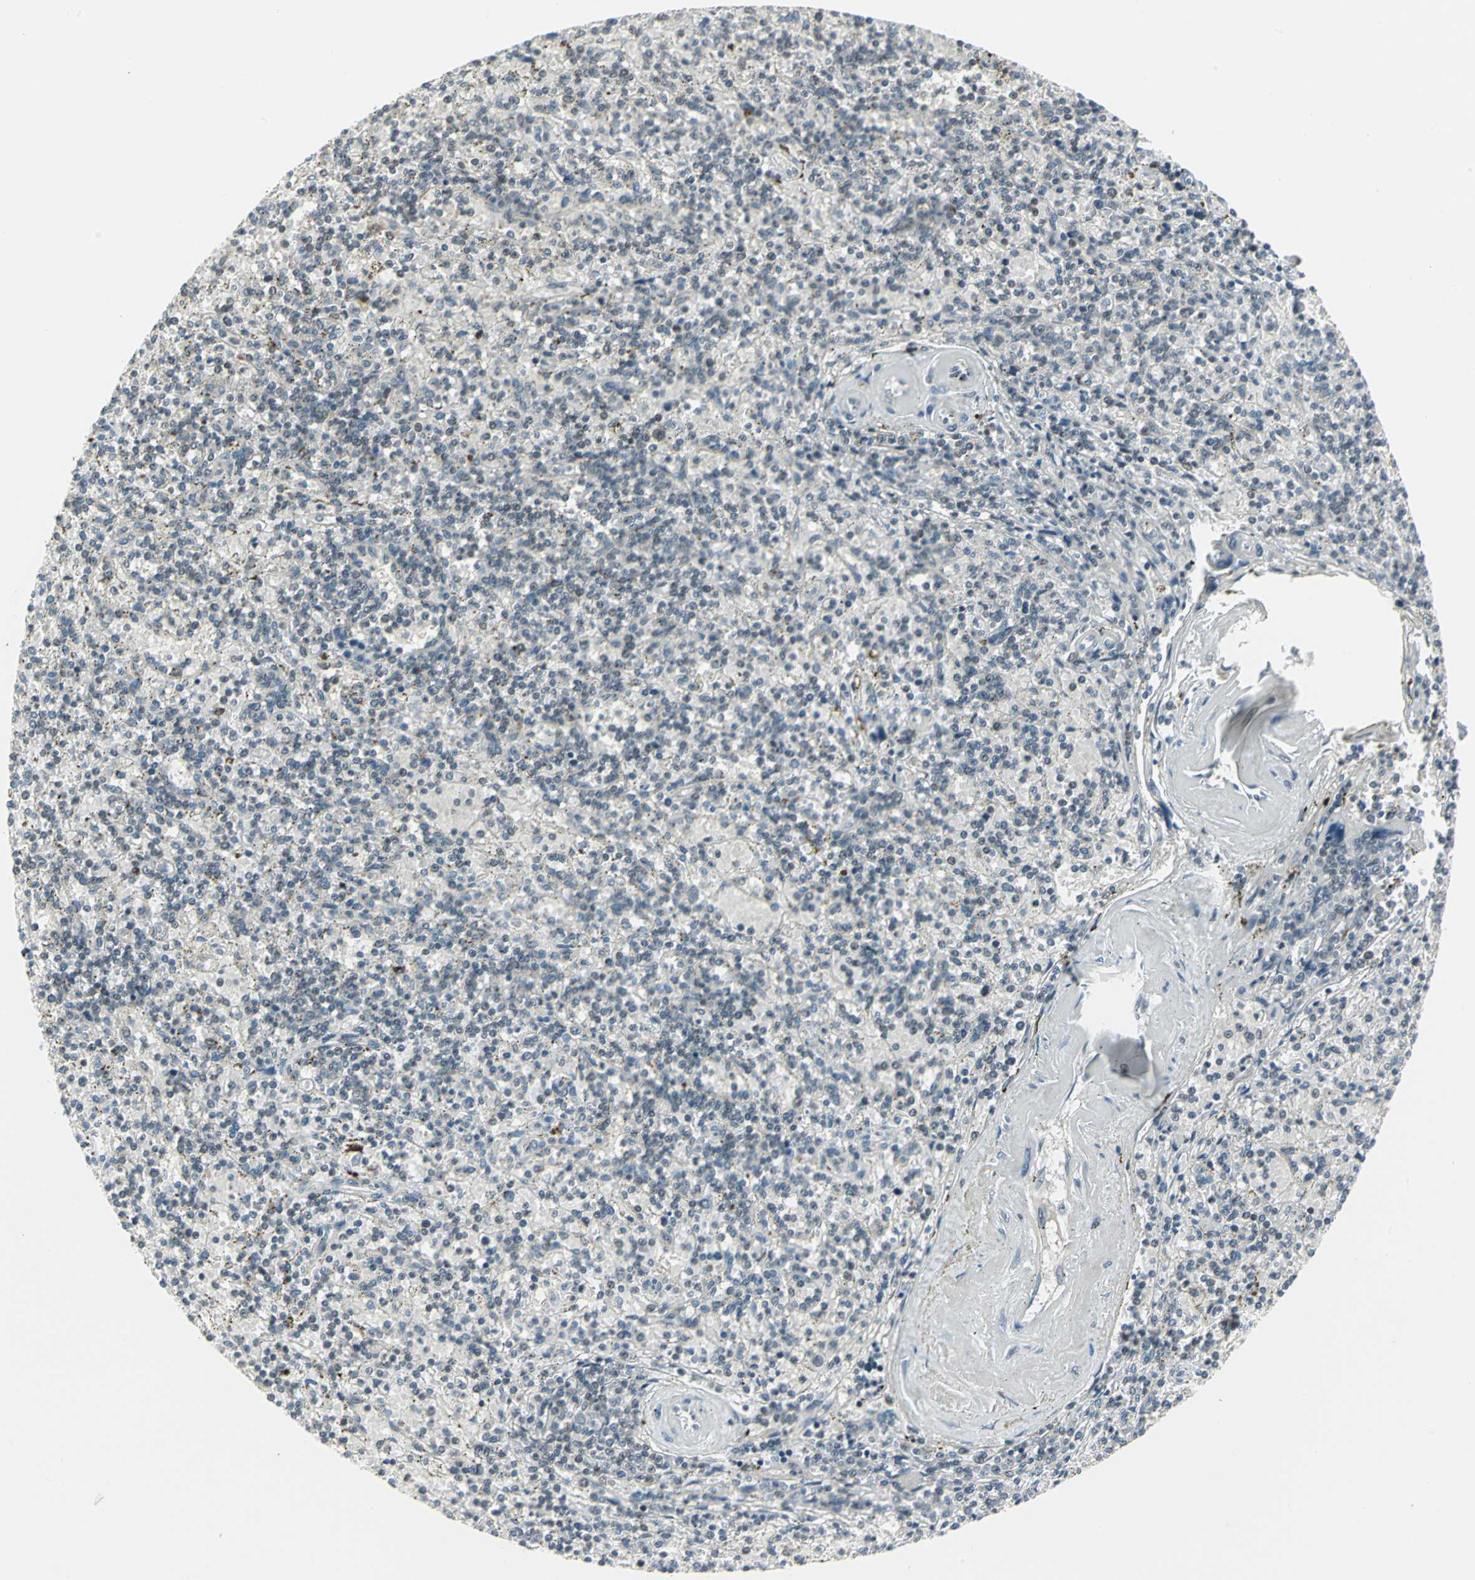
{"staining": {"intensity": "negative", "quantity": "none", "location": "none"}, "tissue": "lymphoma", "cell_type": "Tumor cells", "image_type": "cancer", "snomed": [{"axis": "morphology", "description": "Malignant lymphoma, non-Hodgkin's type, Low grade"}, {"axis": "topography", "description": "Spleen"}], "caption": "IHC of malignant lymphoma, non-Hodgkin's type (low-grade) shows no staining in tumor cells.", "gene": "RAD17", "patient": {"sex": "male", "age": 73}}